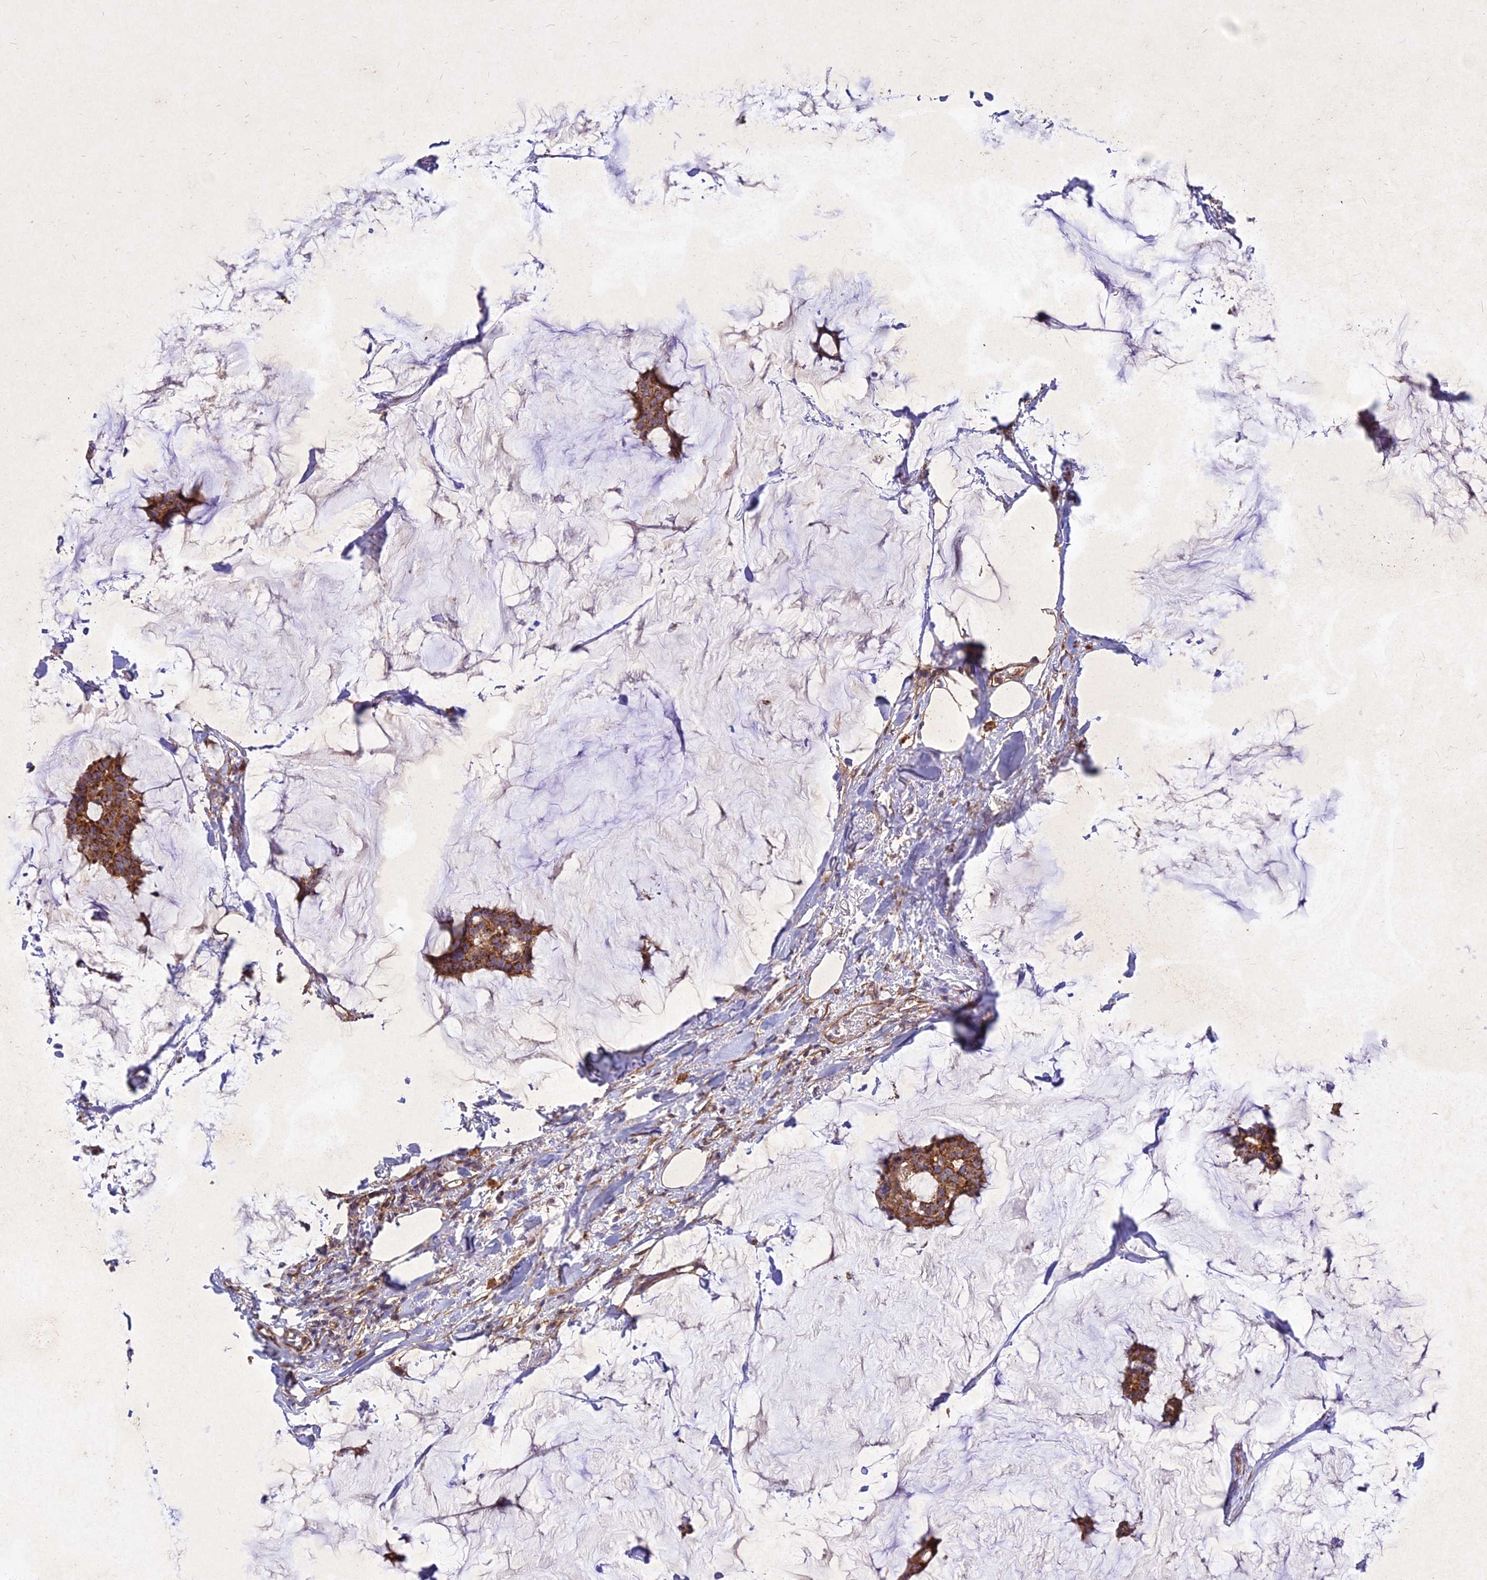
{"staining": {"intensity": "moderate", "quantity": ">75%", "location": "cytoplasmic/membranous"}, "tissue": "breast cancer", "cell_type": "Tumor cells", "image_type": "cancer", "snomed": [{"axis": "morphology", "description": "Duct carcinoma"}, {"axis": "topography", "description": "Breast"}], "caption": "Human breast cancer (infiltrating ductal carcinoma) stained for a protein (brown) exhibits moderate cytoplasmic/membranous positive staining in approximately >75% of tumor cells.", "gene": "SKA1", "patient": {"sex": "female", "age": 93}}